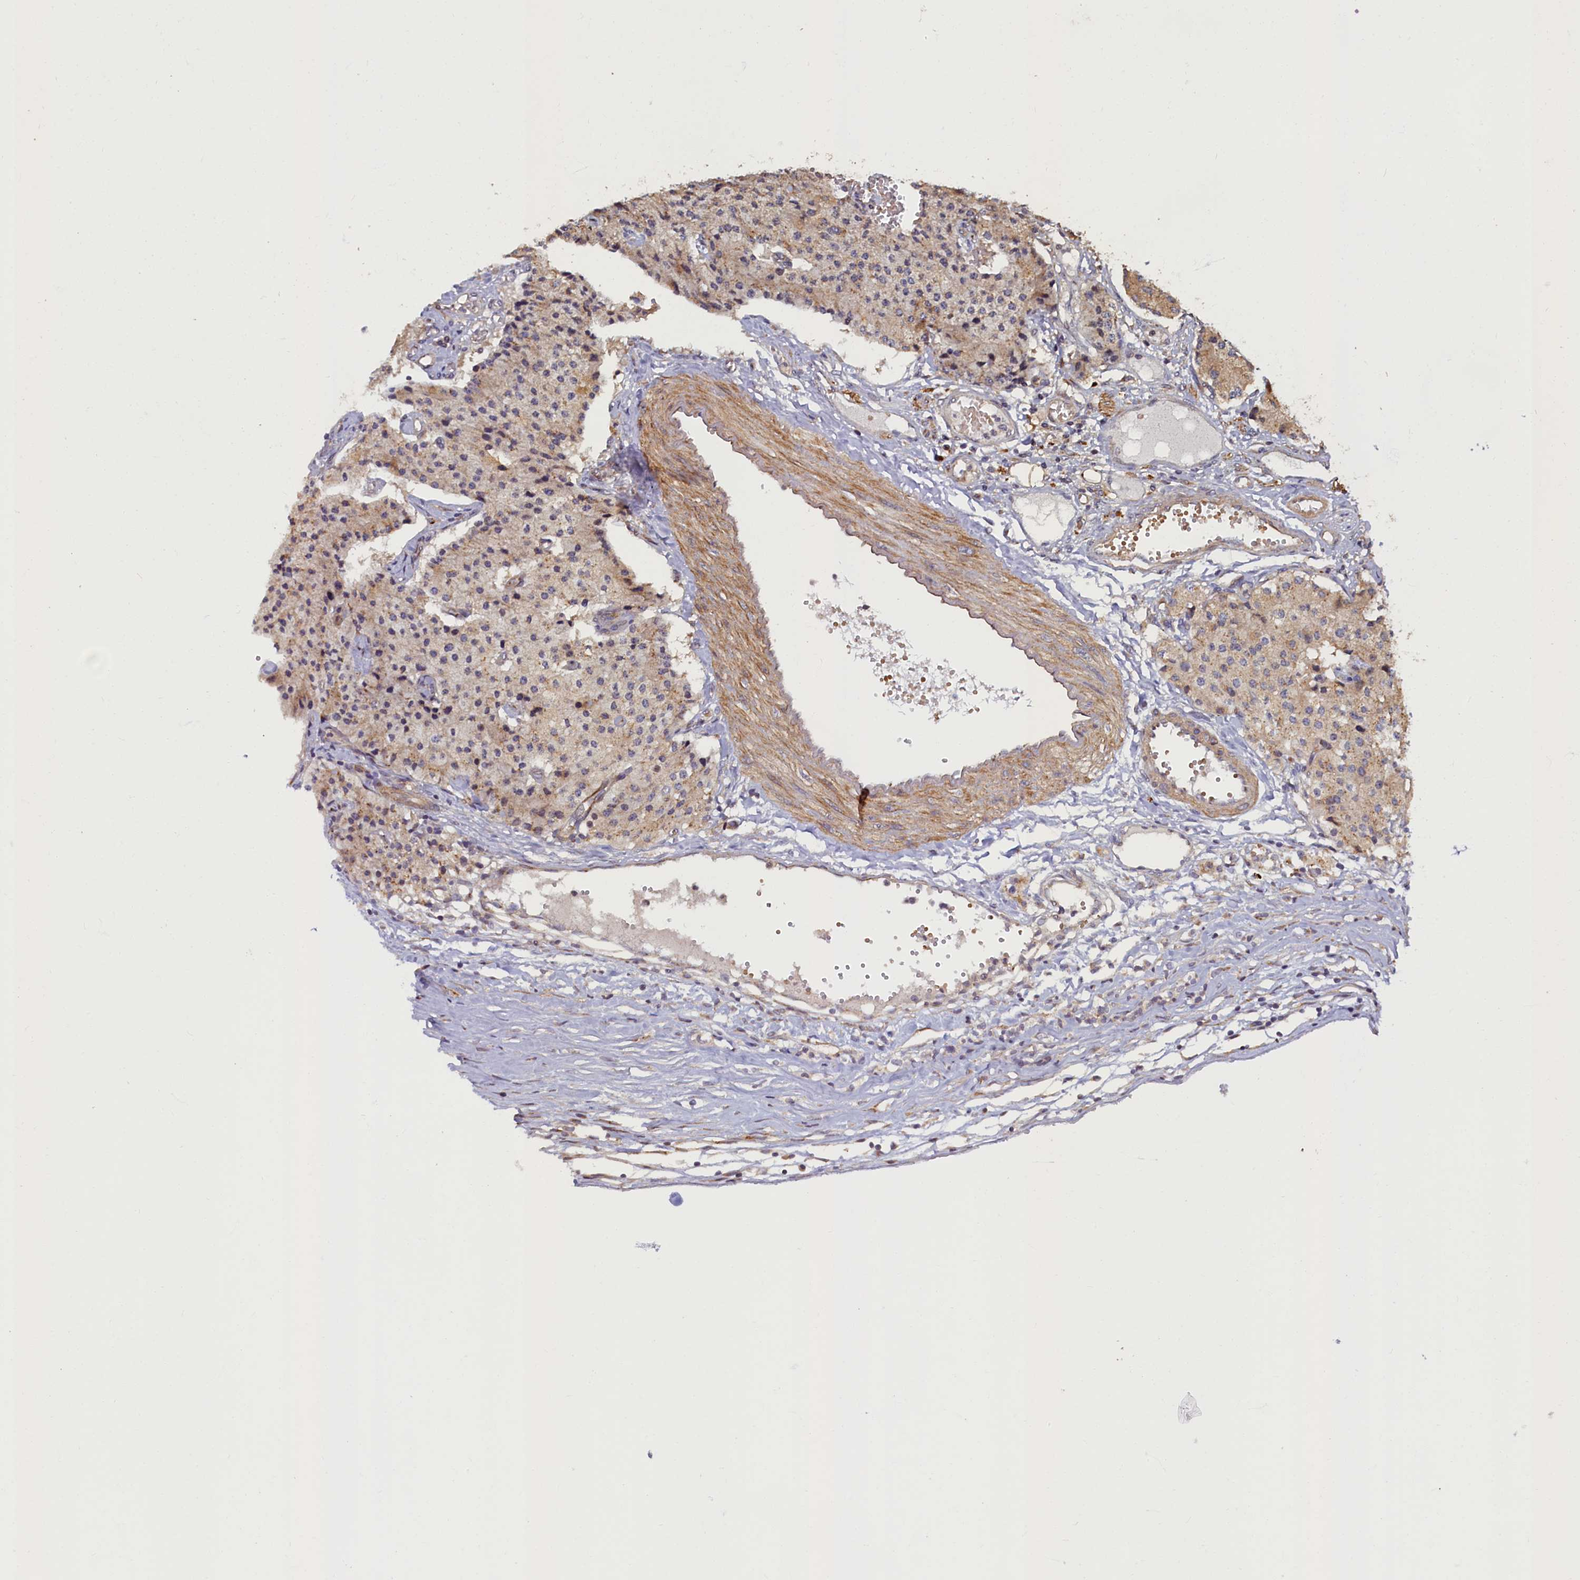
{"staining": {"intensity": "weak", "quantity": ">75%", "location": "cytoplasmic/membranous"}, "tissue": "carcinoid", "cell_type": "Tumor cells", "image_type": "cancer", "snomed": [{"axis": "morphology", "description": "Carcinoid, malignant, NOS"}, {"axis": "topography", "description": "Colon"}], "caption": "Immunohistochemistry (IHC) (DAB (3,3'-diaminobenzidine)) staining of carcinoid reveals weak cytoplasmic/membranous protein positivity in approximately >75% of tumor cells.", "gene": "TMEM181", "patient": {"sex": "female", "age": 52}}